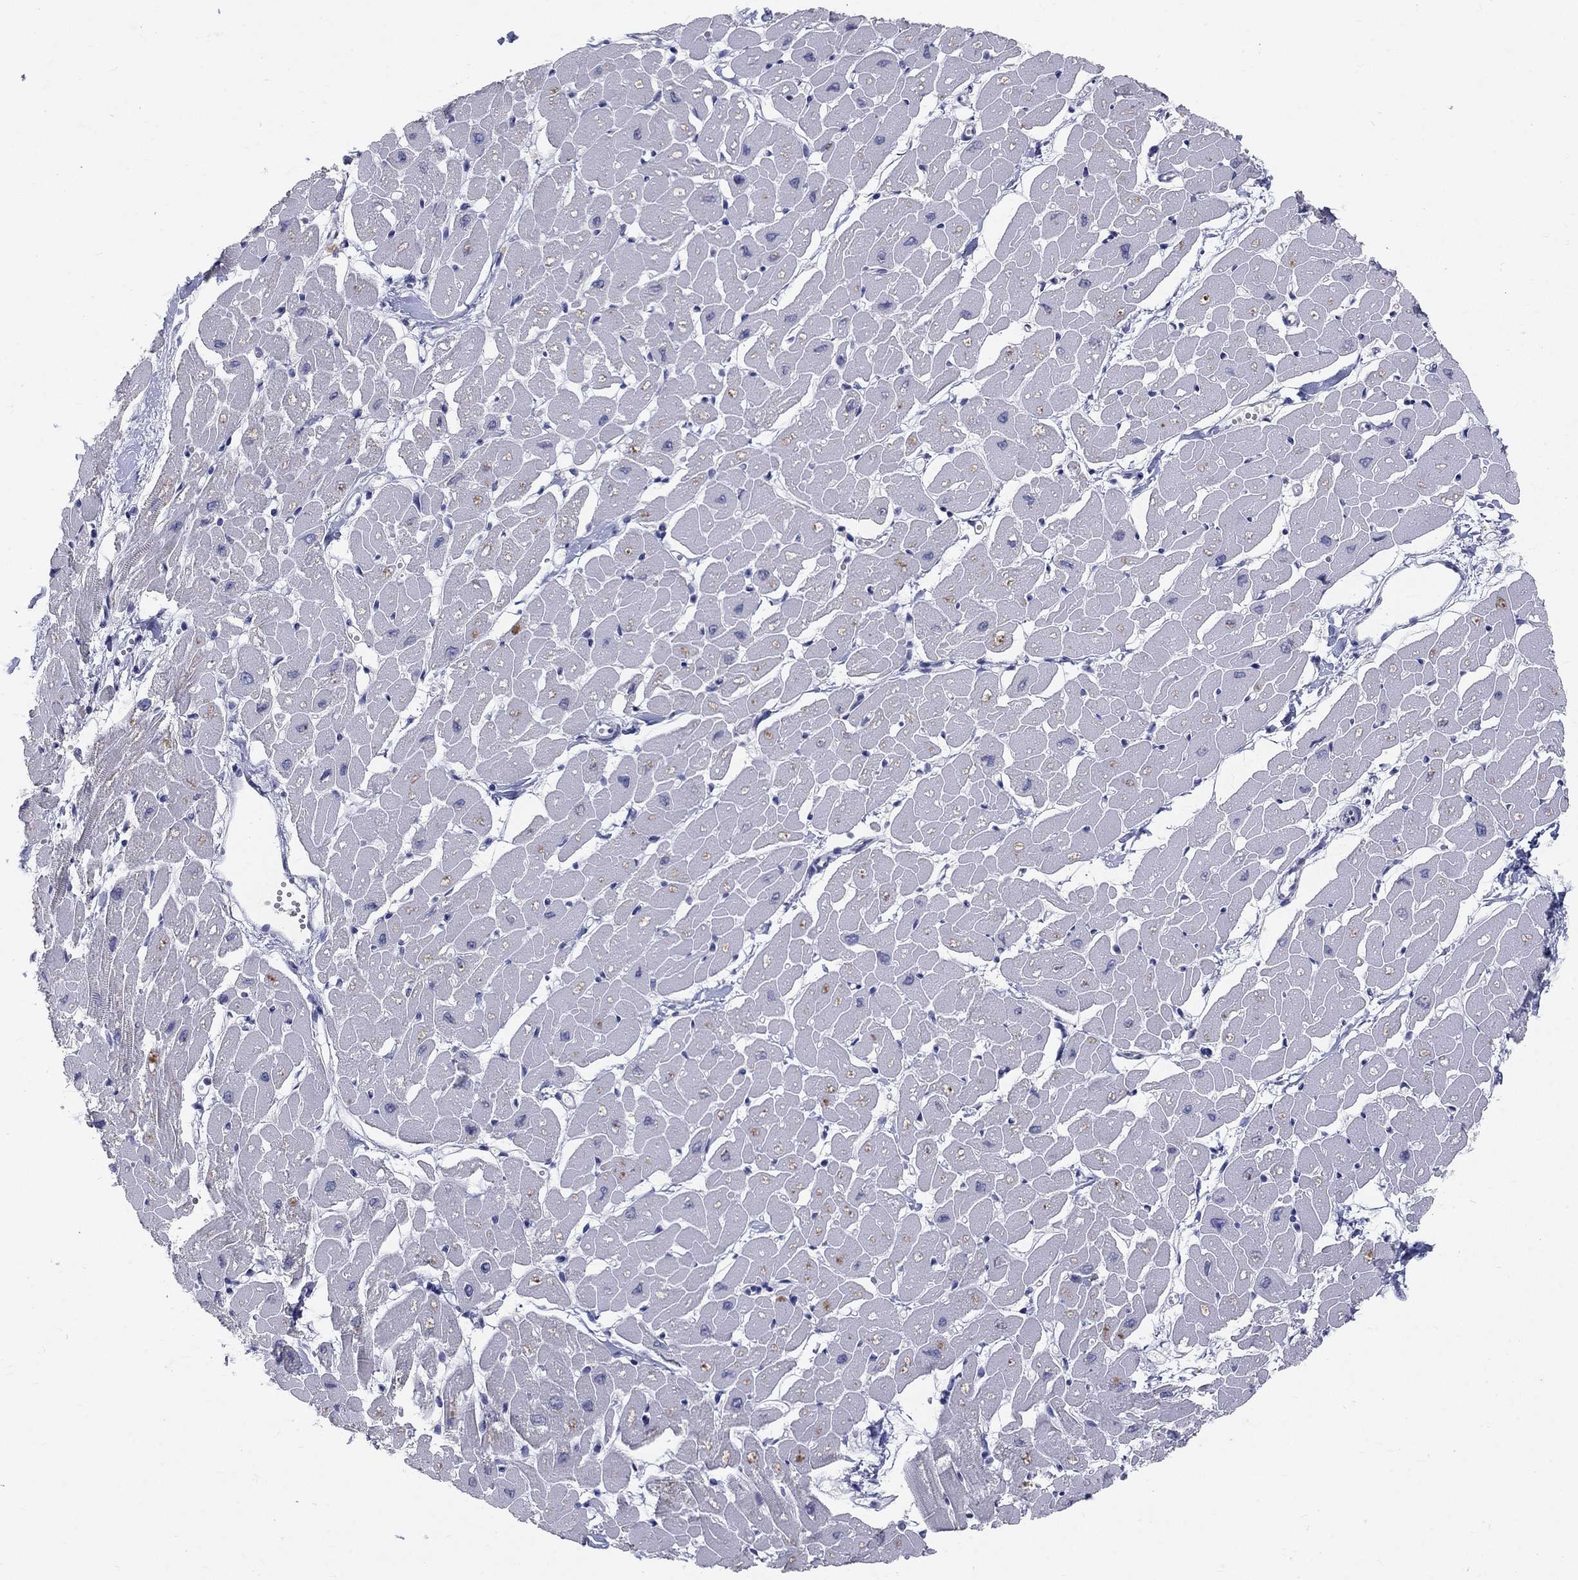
{"staining": {"intensity": "negative", "quantity": "none", "location": "none"}, "tissue": "heart muscle", "cell_type": "Cardiomyocytes", "image_type": "normal", "snomed": [{"axis": "morphology", "description": "Normal tissue, NOS"}, {"axis": "topography", "description": "Heart"}], "caption": "Heart muscle was stained to show a protein in brown. There is no significant staining in cardiomyocytes. (Brightfield microscopy of DAB immunohistochemistry (IHC) at high magnification).", "gene": "PTH1R", "patient": {"sex": "male", "age": 57}}